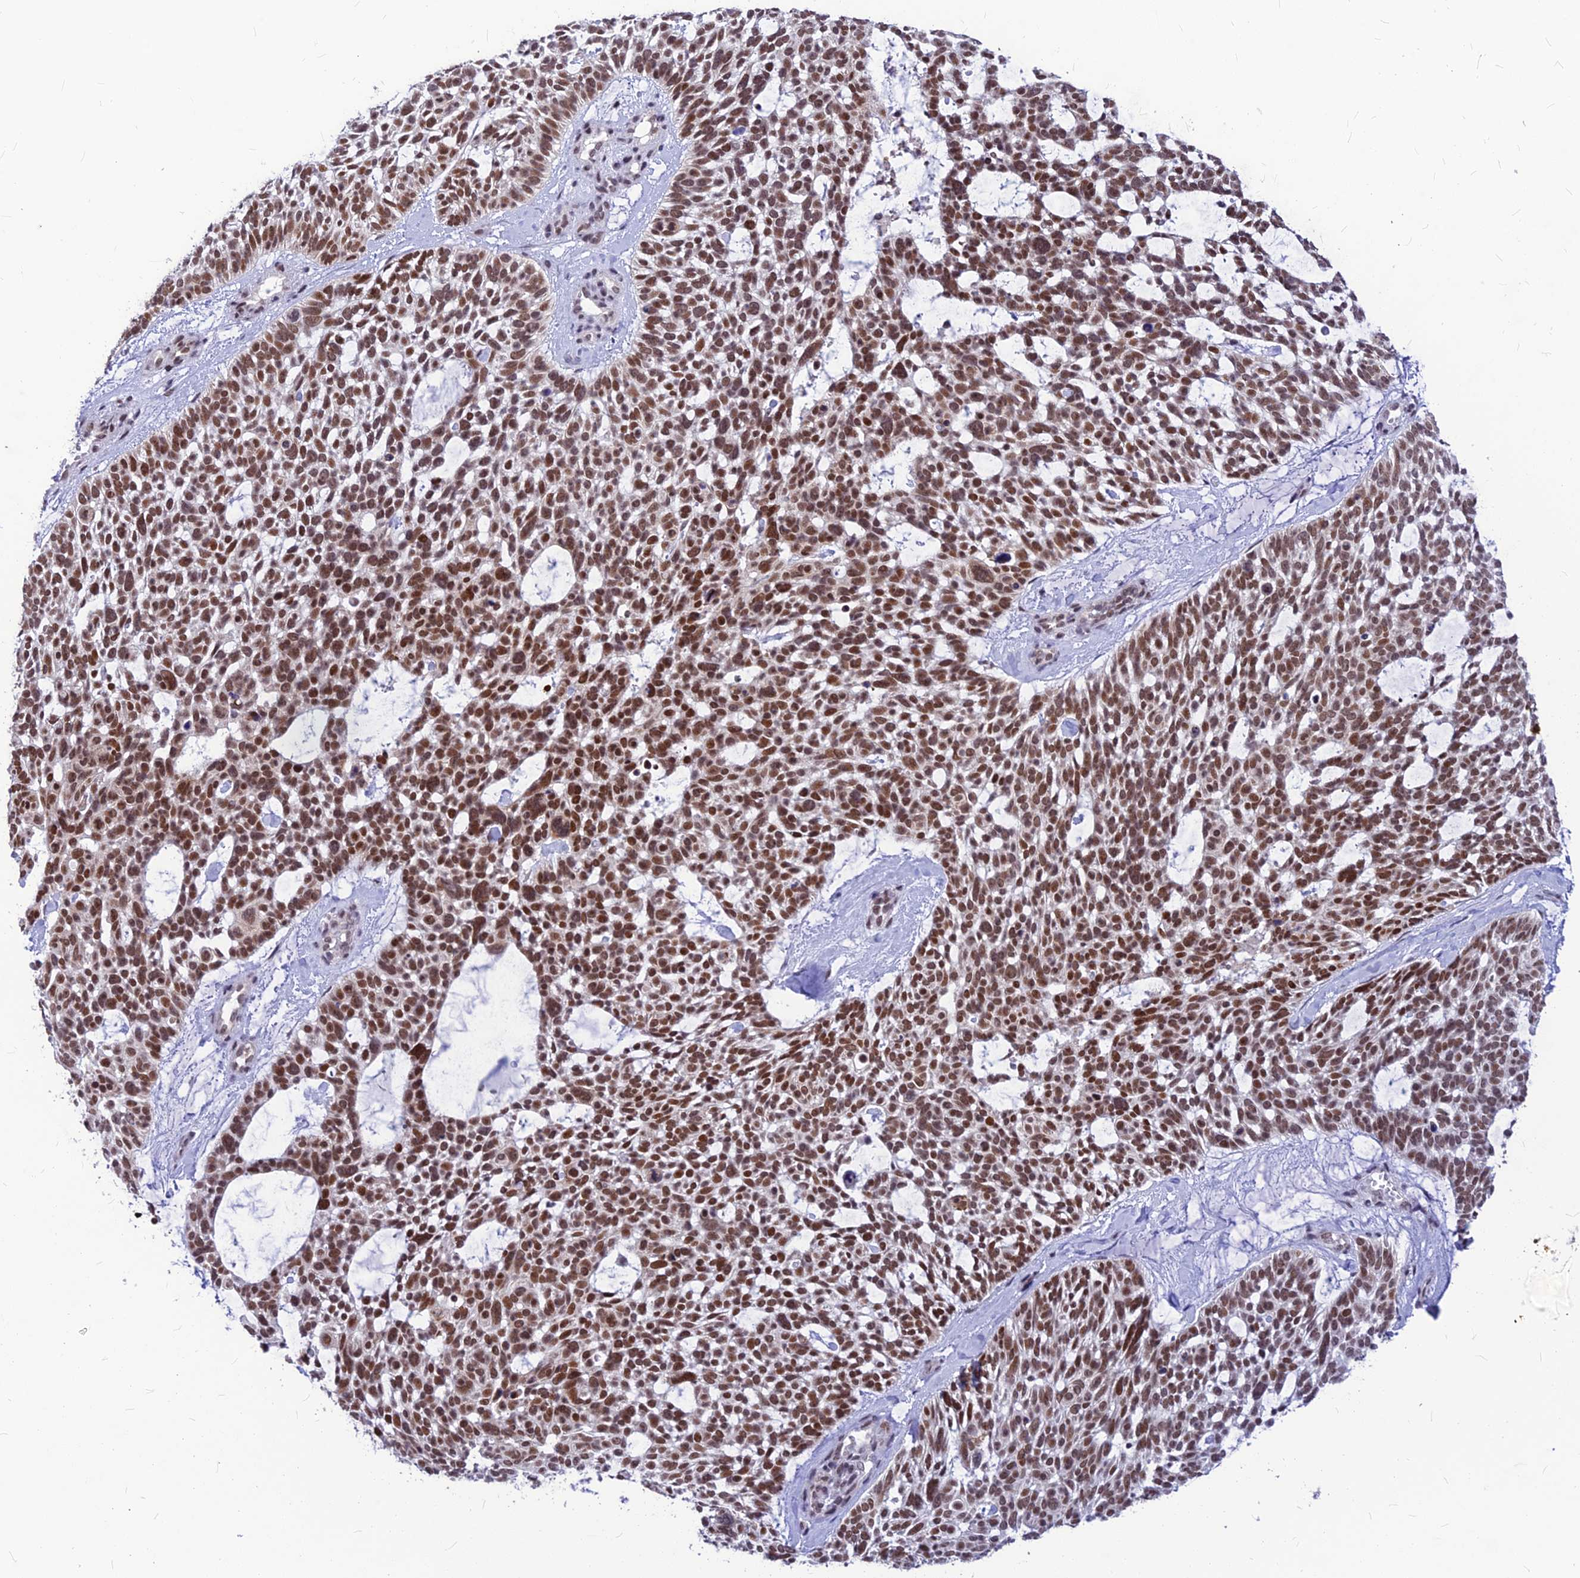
{"staining": {"intensity": "strong", "quantity": ">75%", "location": "nuclear"}, "tissue": "skin cancer", "cell_type": "Tumor cells", "image_type": "cancer", "snomed": [{"axis": "morphology", "description": "Basal cell carcinoma"}, {"axis": "topography", "description": "Skin"}], "caption": "Protein expression analysis of human basal cell carcinoma (skin) reveals strong nuclear staining in about >75% of tumor cells.", "gene": "KCTD13", "patient": {"sex": "male", "age": 88}}